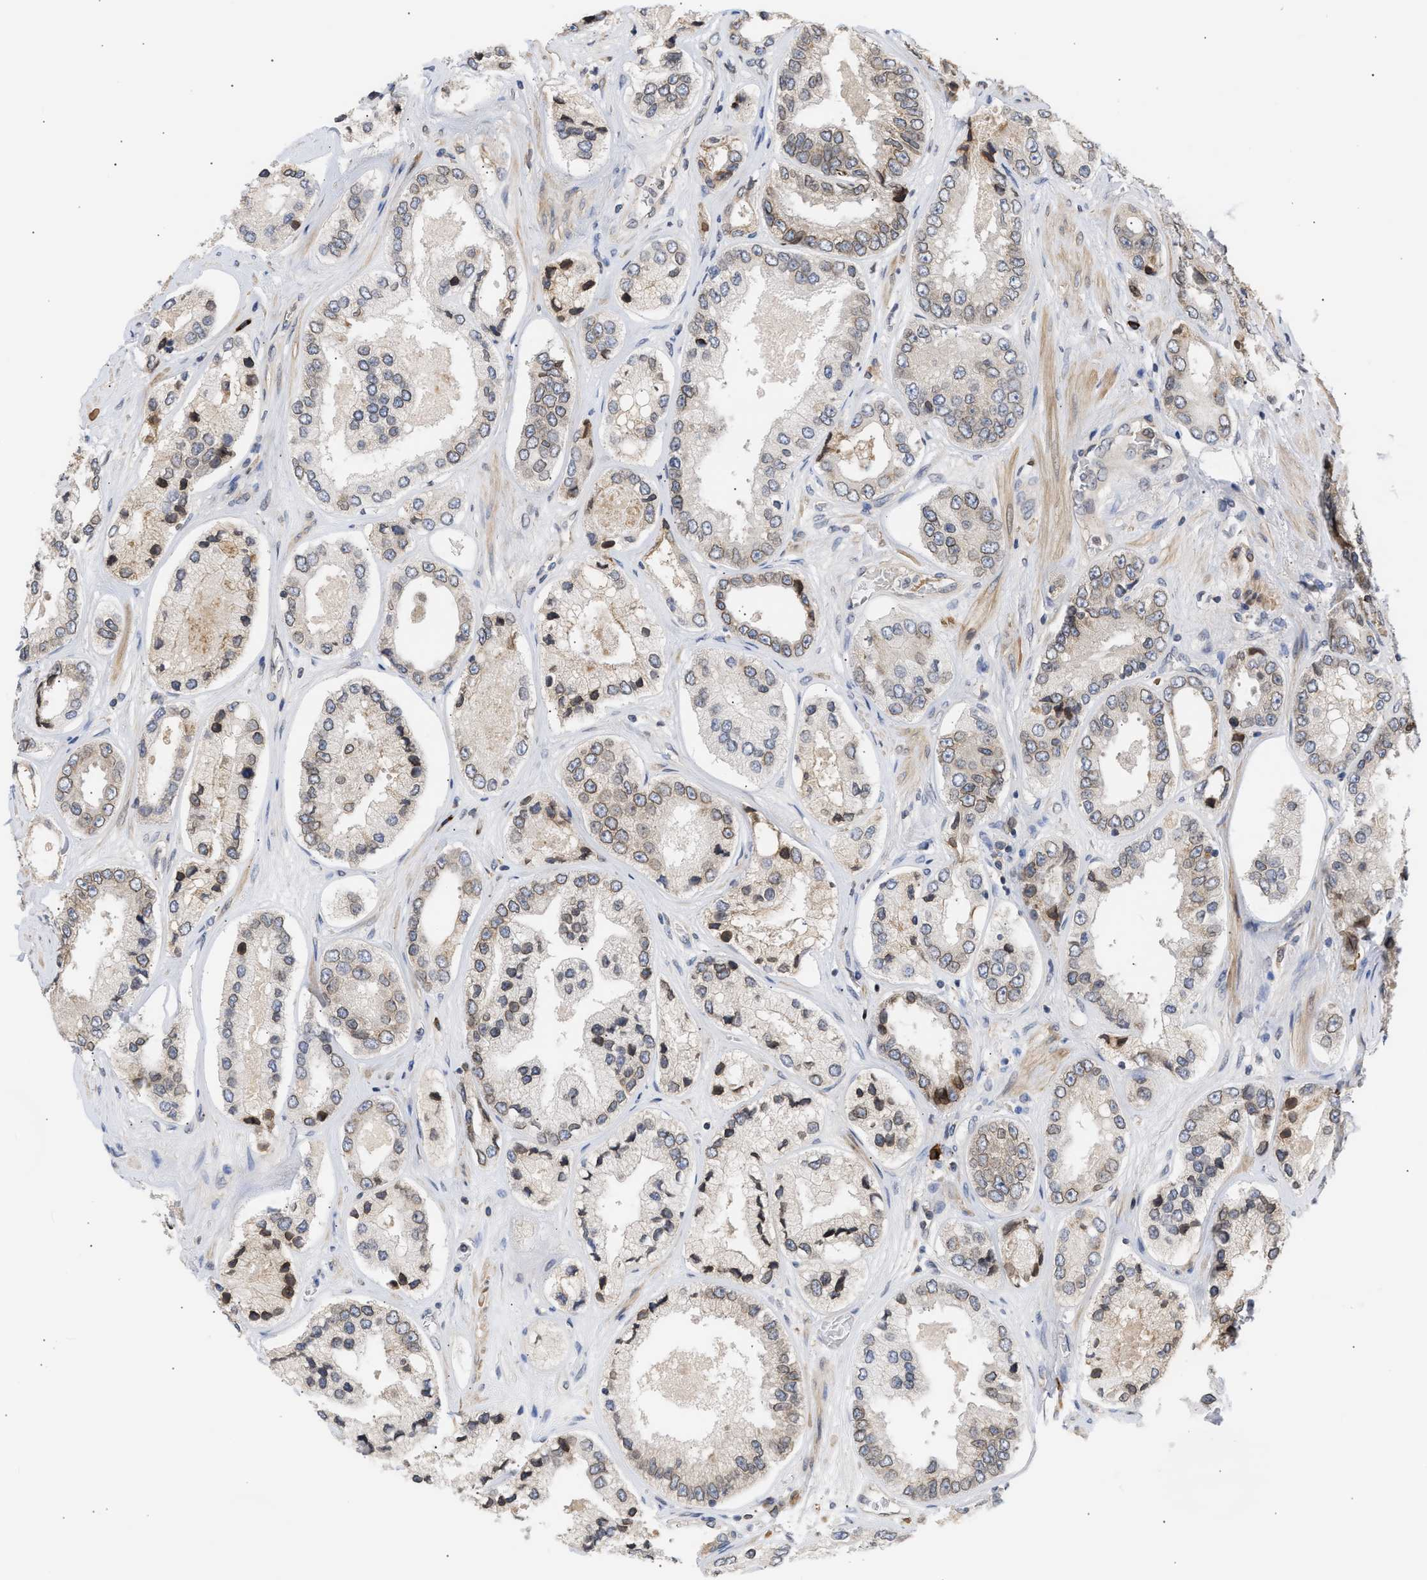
{"staining": {"intensity": "weak", "quantity": "25%-75%", "location": "cytoplasmic/membranous,nuclear"}, "tissue": "prostate cancer", "cell_type": "Tumor cells", "image_type": "cancer", "snomed": [{"axis": "morphology", "description": "Adenocarcinoma, High grade"}, {"axis": "topography", "description": "Prostate"}], "caption": "This histopathology image shows immunohistochemistry (IHC) staining of prostate cancer, with low weak cytoplasmic/membranous and nuclear expression in about 25%-75% of tumor cells.", "gene": "NUP62", "patient": {"sex": "male", "age": 61}}